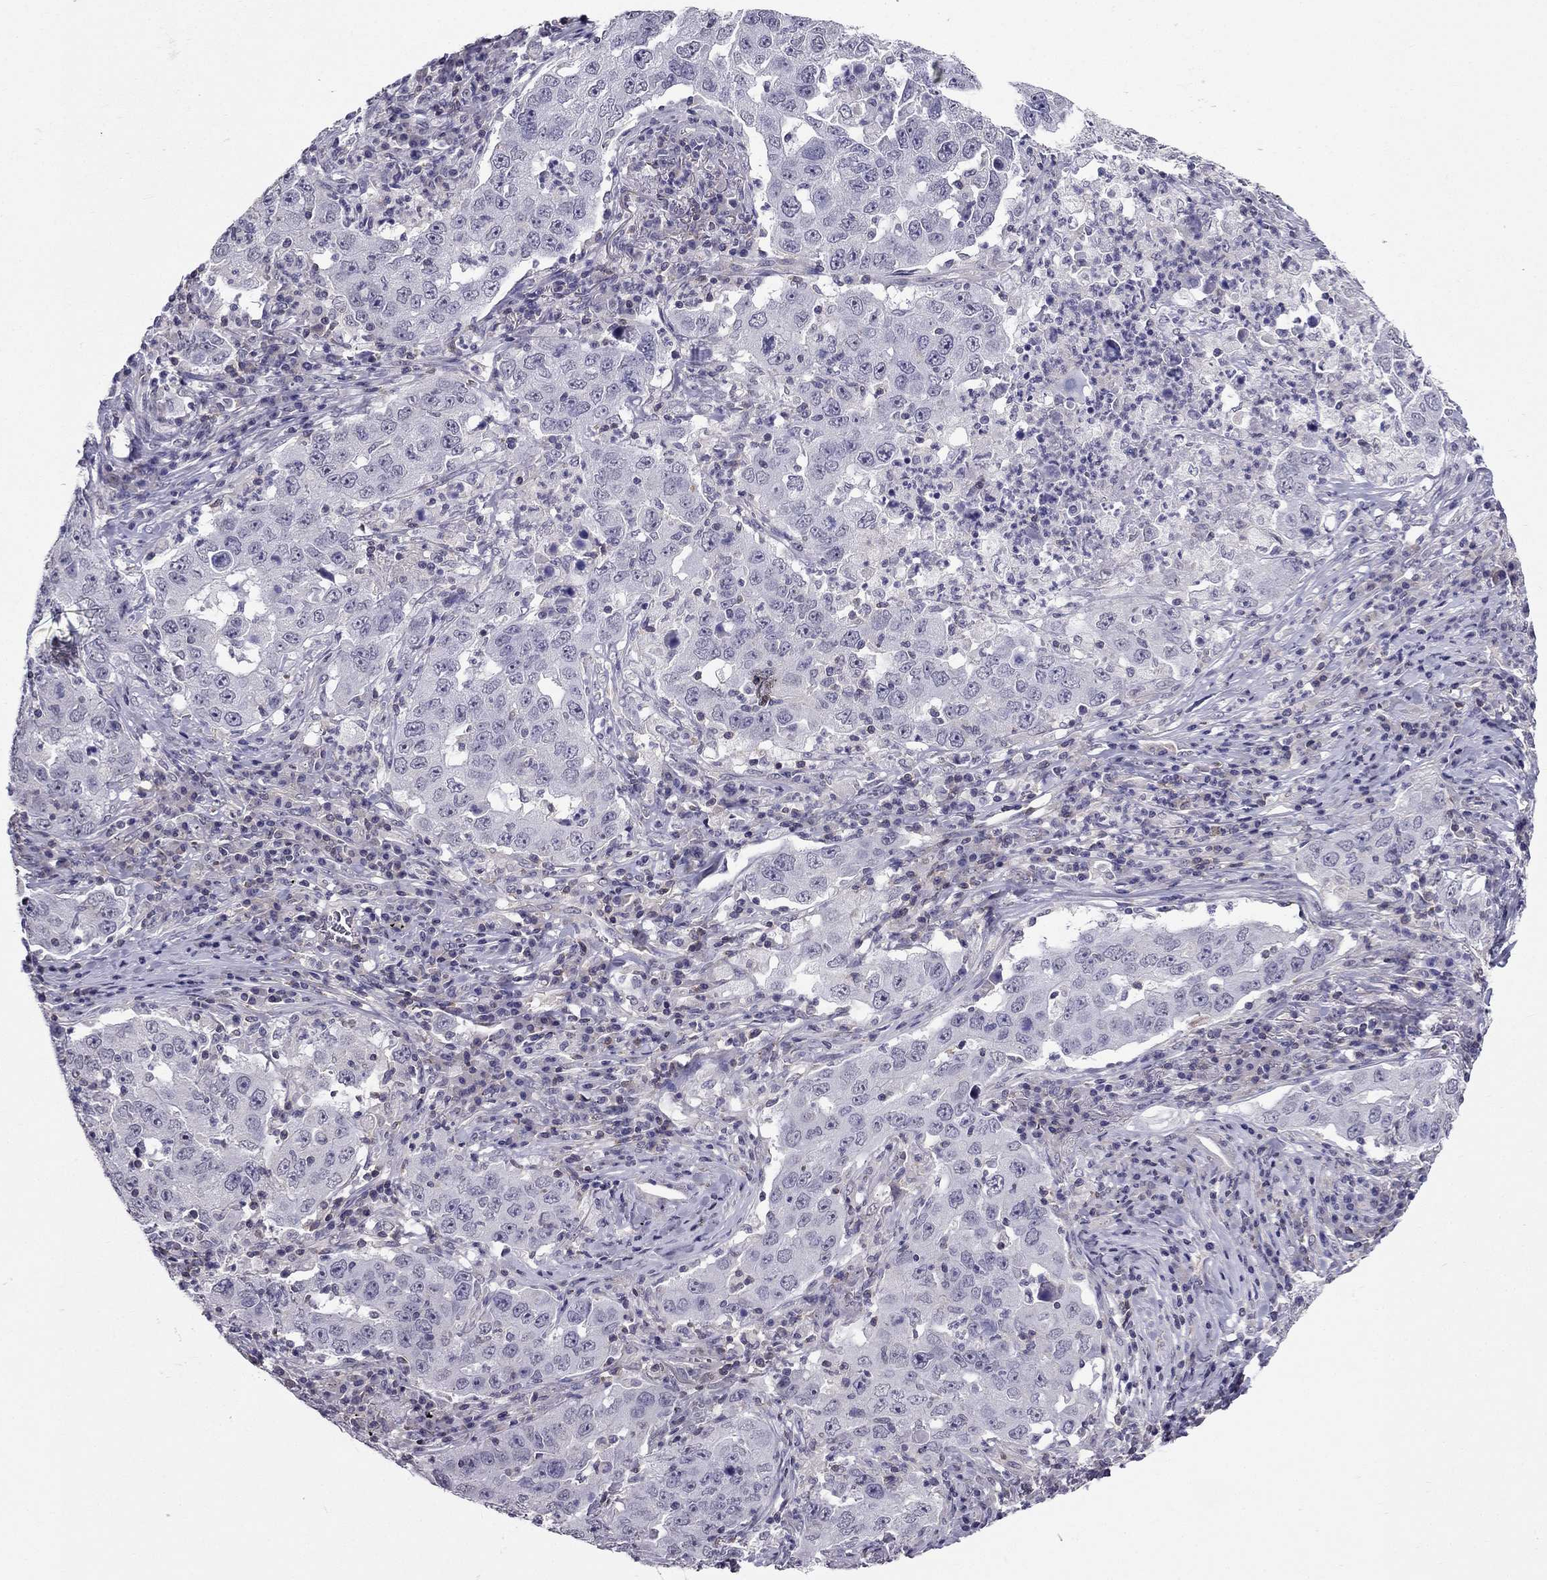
{"staining": {"intensity": "negative", "quantity": "none", "location": "none"}, "tissue": "lung cancer", "cell_type": "Tumor cells", "image_type": "cancer", "snomed": [{"axis": "morphology", "description": "Adenocarcinoma, NOS"}, {"axis": "topography", "description": "Lung"}], "caption": "The micrograph displays no staining of tumor cells in lung cancer (adenocarcinoma). (Immunohistochemistry (ihc), brightfield microscopy, high magnification).", "gene": "AAK1", "patient": {"sex": "male", "age": 73}}